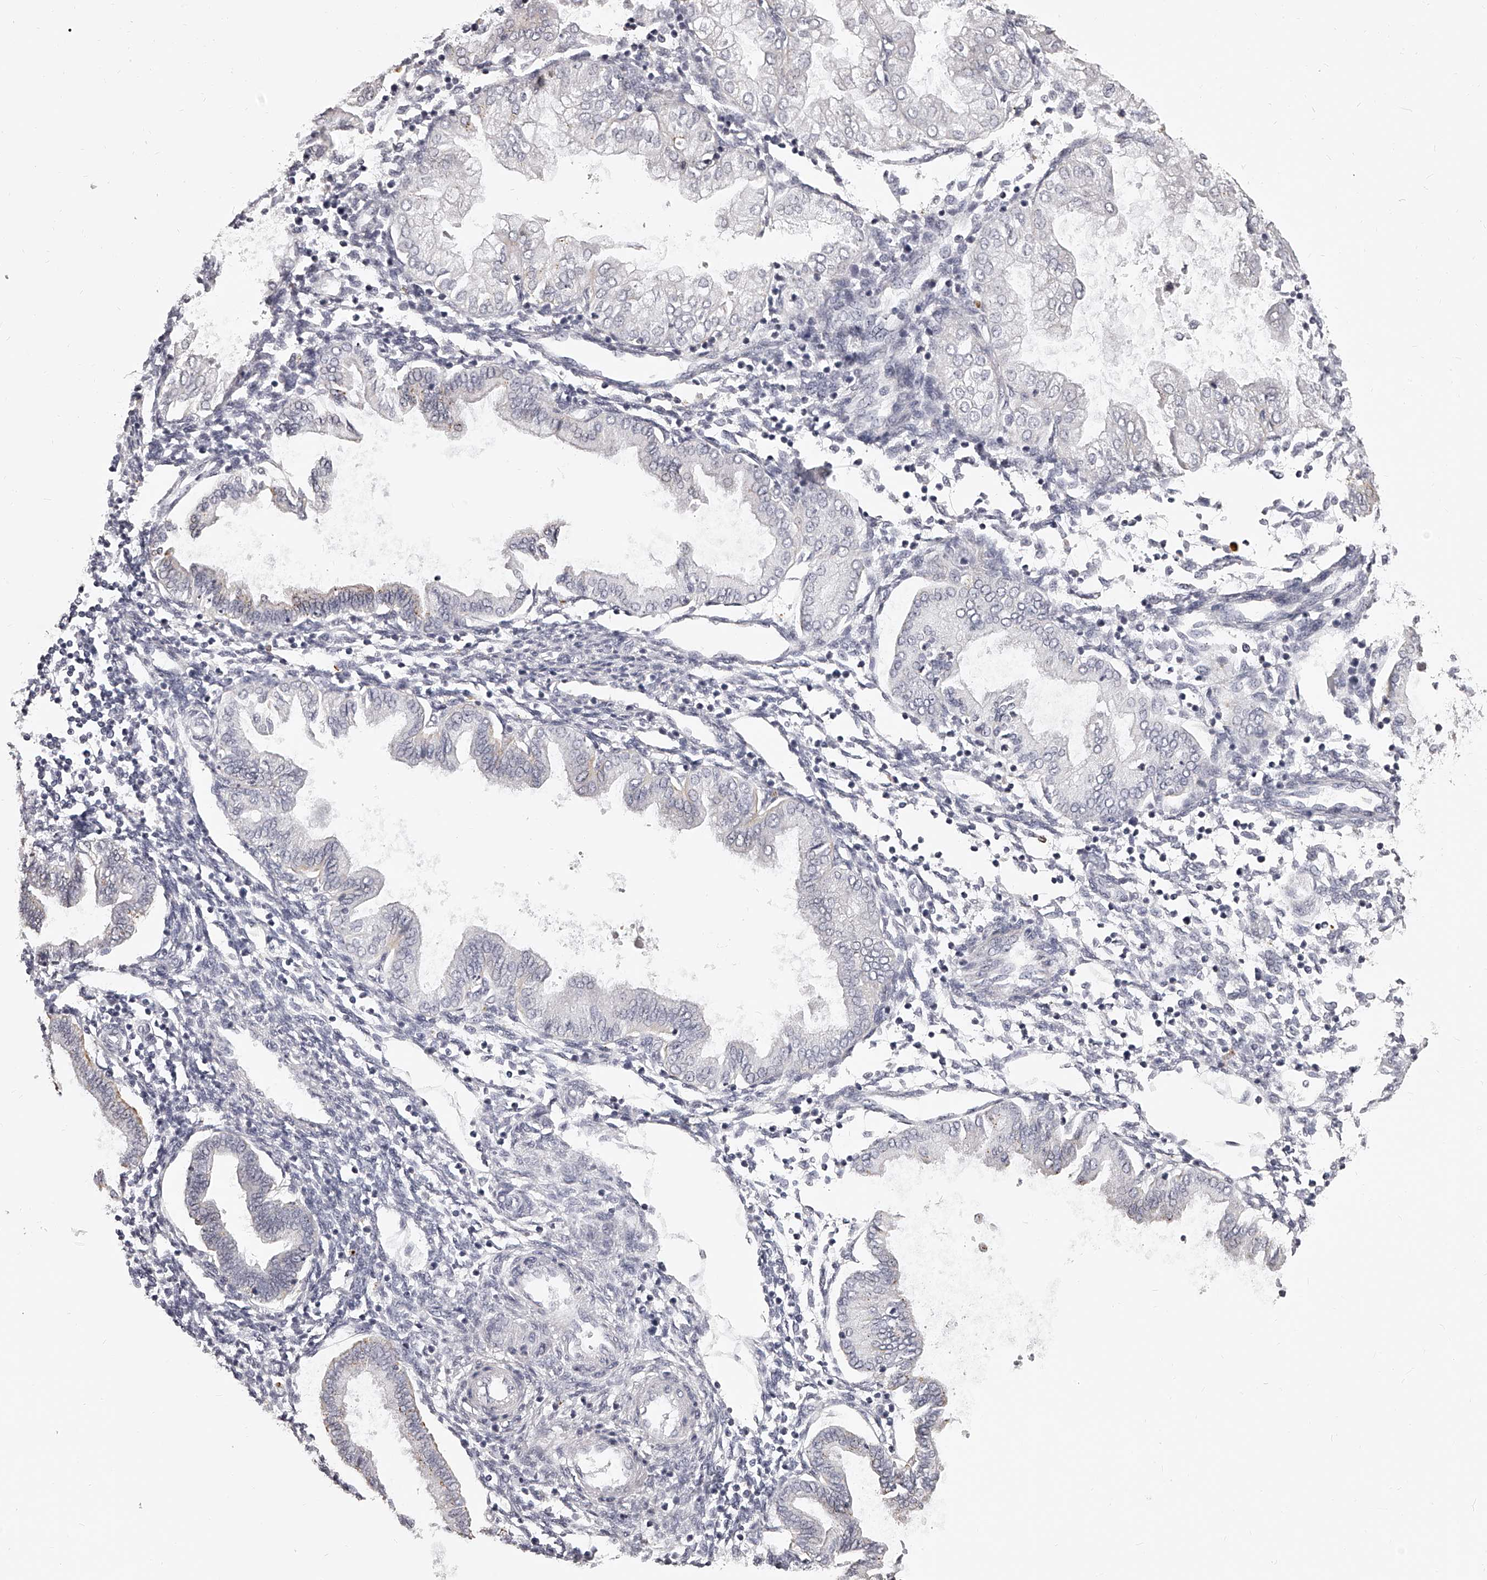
{"staining": {"intensity": "negative", "quantity": "none", "location": "none"}, "tissue": "endometrium", "cell_type": "Cells in endometrial stroma", "image_type": "normal", "snomed": [{"axis": "morphology", "description": "Normal tissue, NOS"}, {"axis": "topography", "description": "Endometrium"}], "caption": "Endometrium was stained to show a protein in brown. There is no significant staining in cells in endometrial stroma. (DAB IHC, high magnification).", "gene": "DMRT1", "patient": {"sex": "female", "age": 53}}